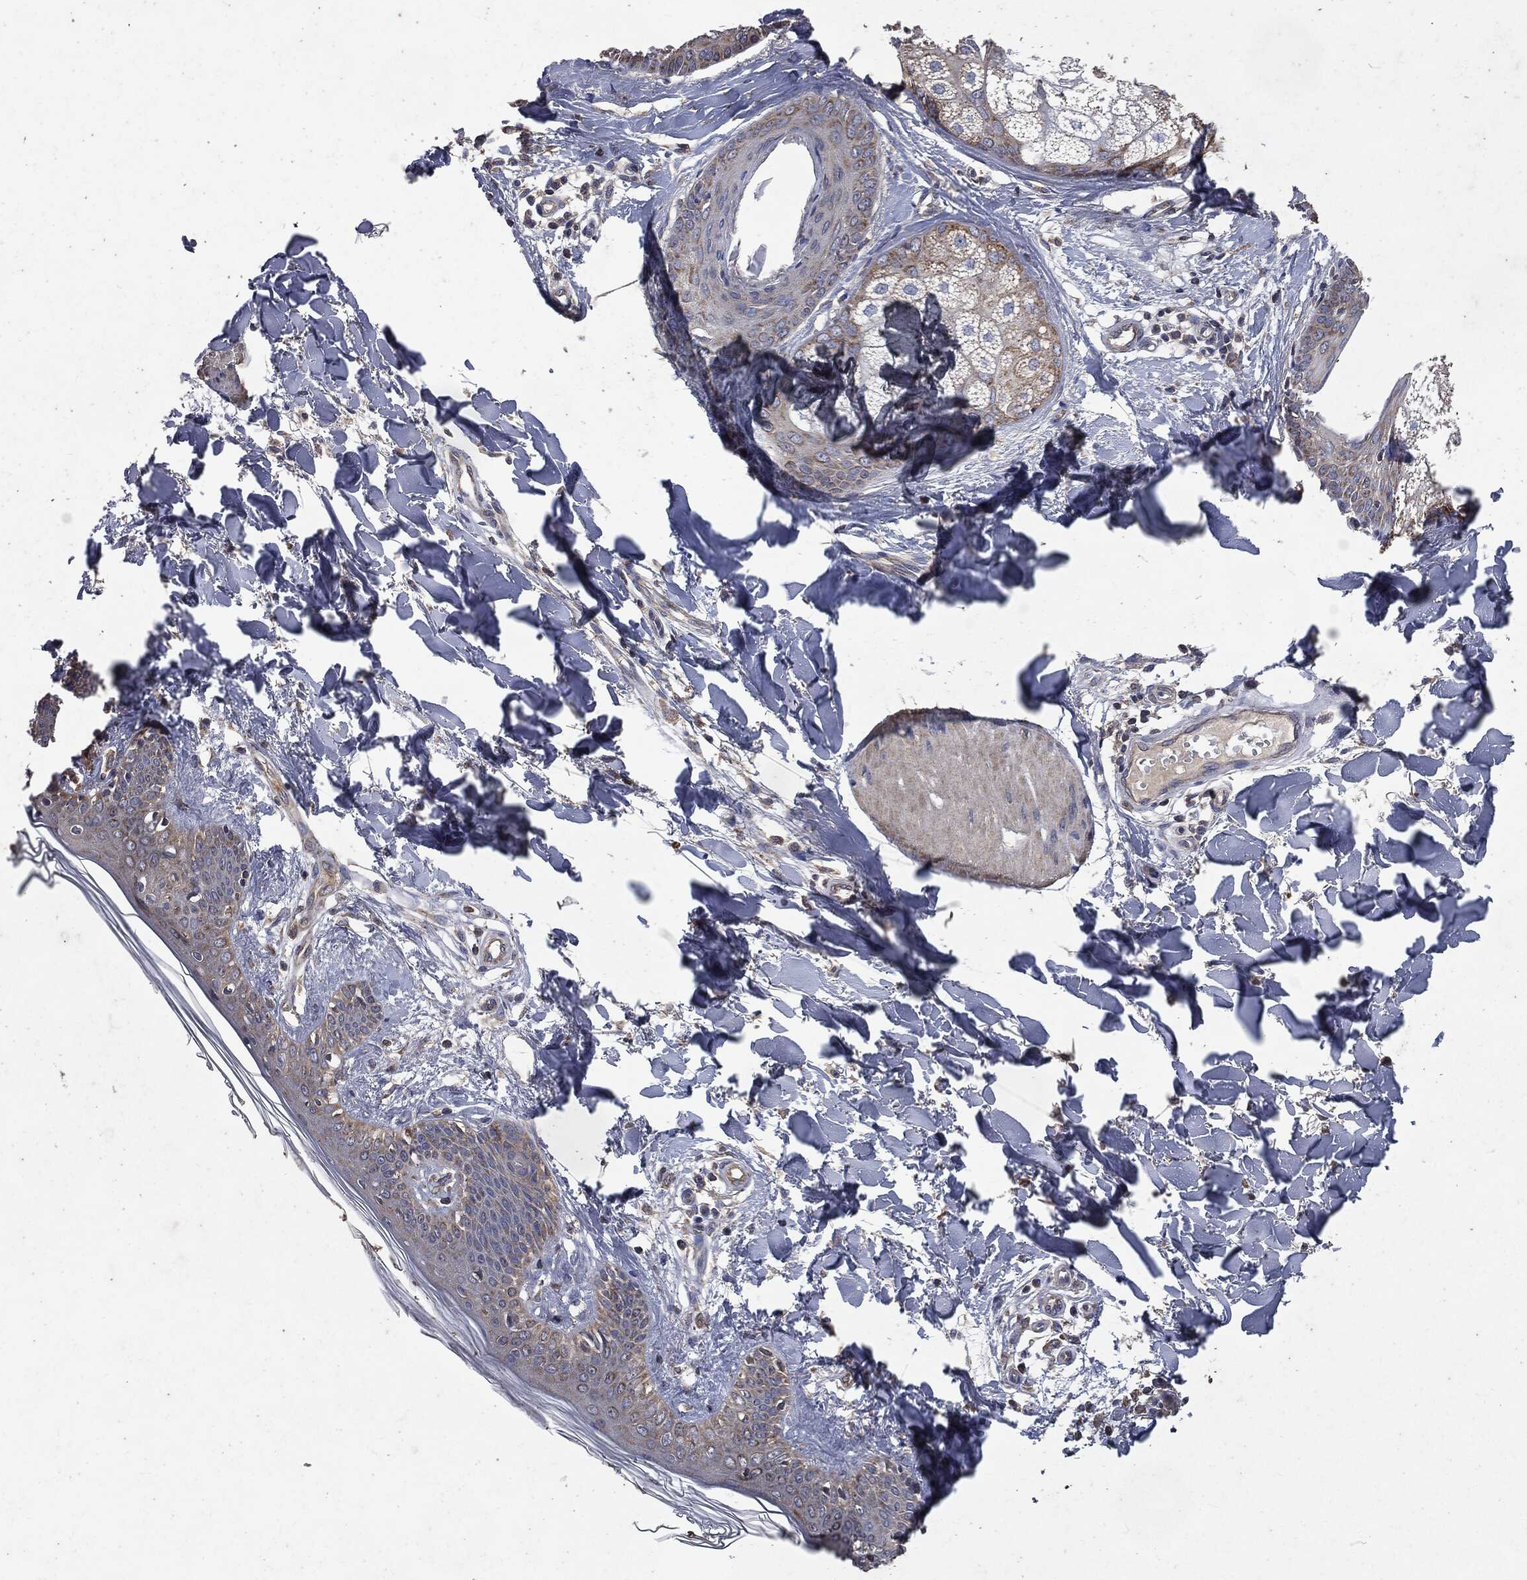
{"staining": {"intensity": "moderate", "quantity": "25%-75%", "location": "cytoplasmic/membranous"}, "tissue": "skin", "cell_type": "Fibroblasts", "image_type": "normal", "snomed": [{"axis": "morphology", "description": "Normal tissue, NOS"}, {"axis": "morphology", "description": "Malignant melanoma, NOS"}, {"axis": "topography", "description": "Skin"}], "caption": "A brown stain shows moderate cytoplasmic/membranous expression of a protein in fibroblasts of normal skin.", "gene": "MAPK6", "patient": {"sex": "female", "age": 34}}